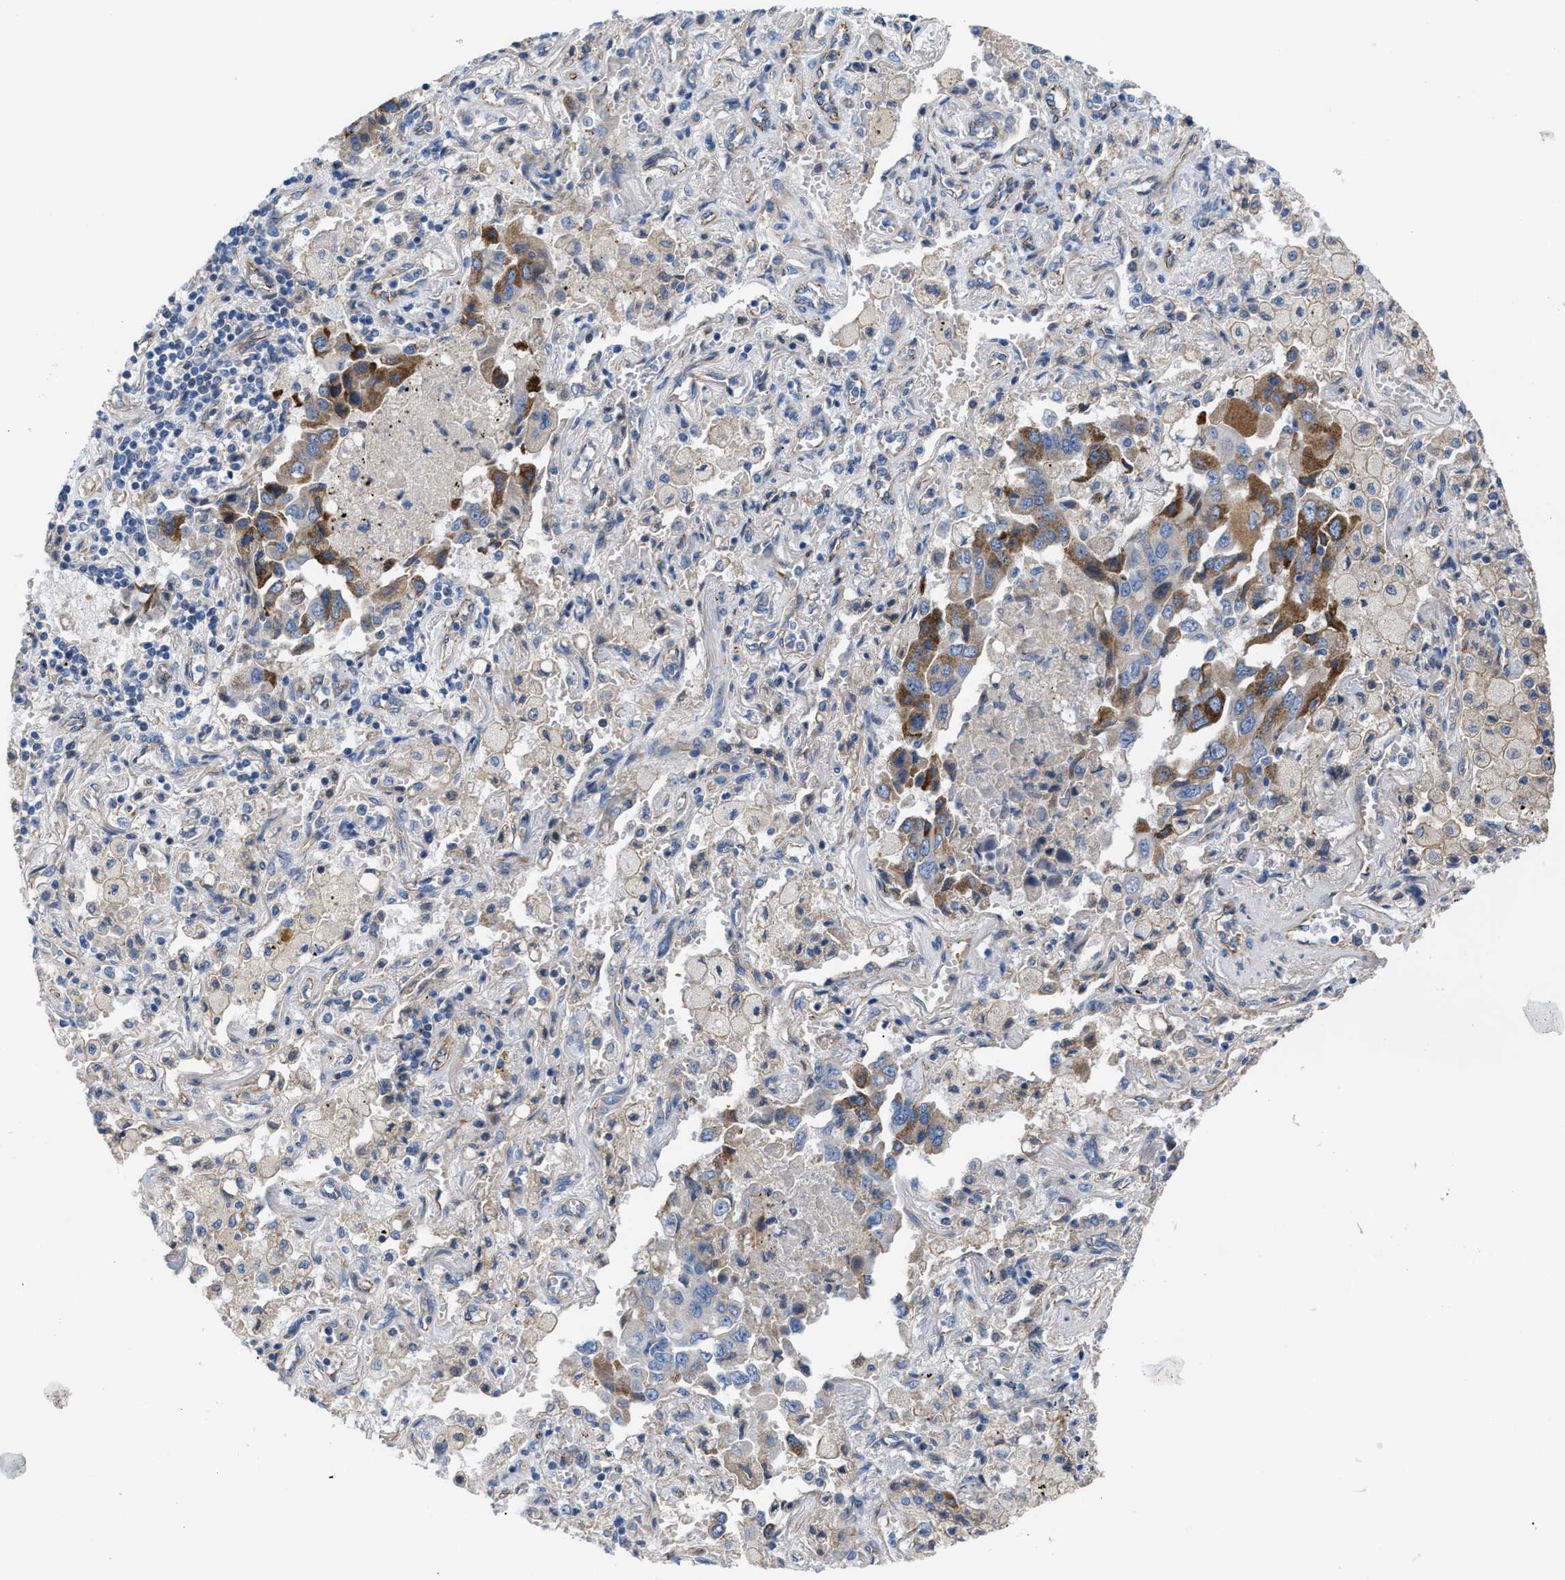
{"staining": {"intensity": "moderate", "quantity": ">75%", "location": "cytoplasmic/membranous"}, "tissue": "lung cancer", "cell_type": "Tumor cells", "image_type": "cancer", "snomed": [{"axis": "morphology", "description": "Adenocarcinoma, NOS"}, {"axis": "topography", "description": "Lung"}], "caption": "The immunohistochemical stain highlights moderate cytoplasmic/membranous staining in tumor cells of lung cancer (adenocarcinoma) tissue.", "gene": "TFPI", "patient": {"sex": "female", "age": 65}}